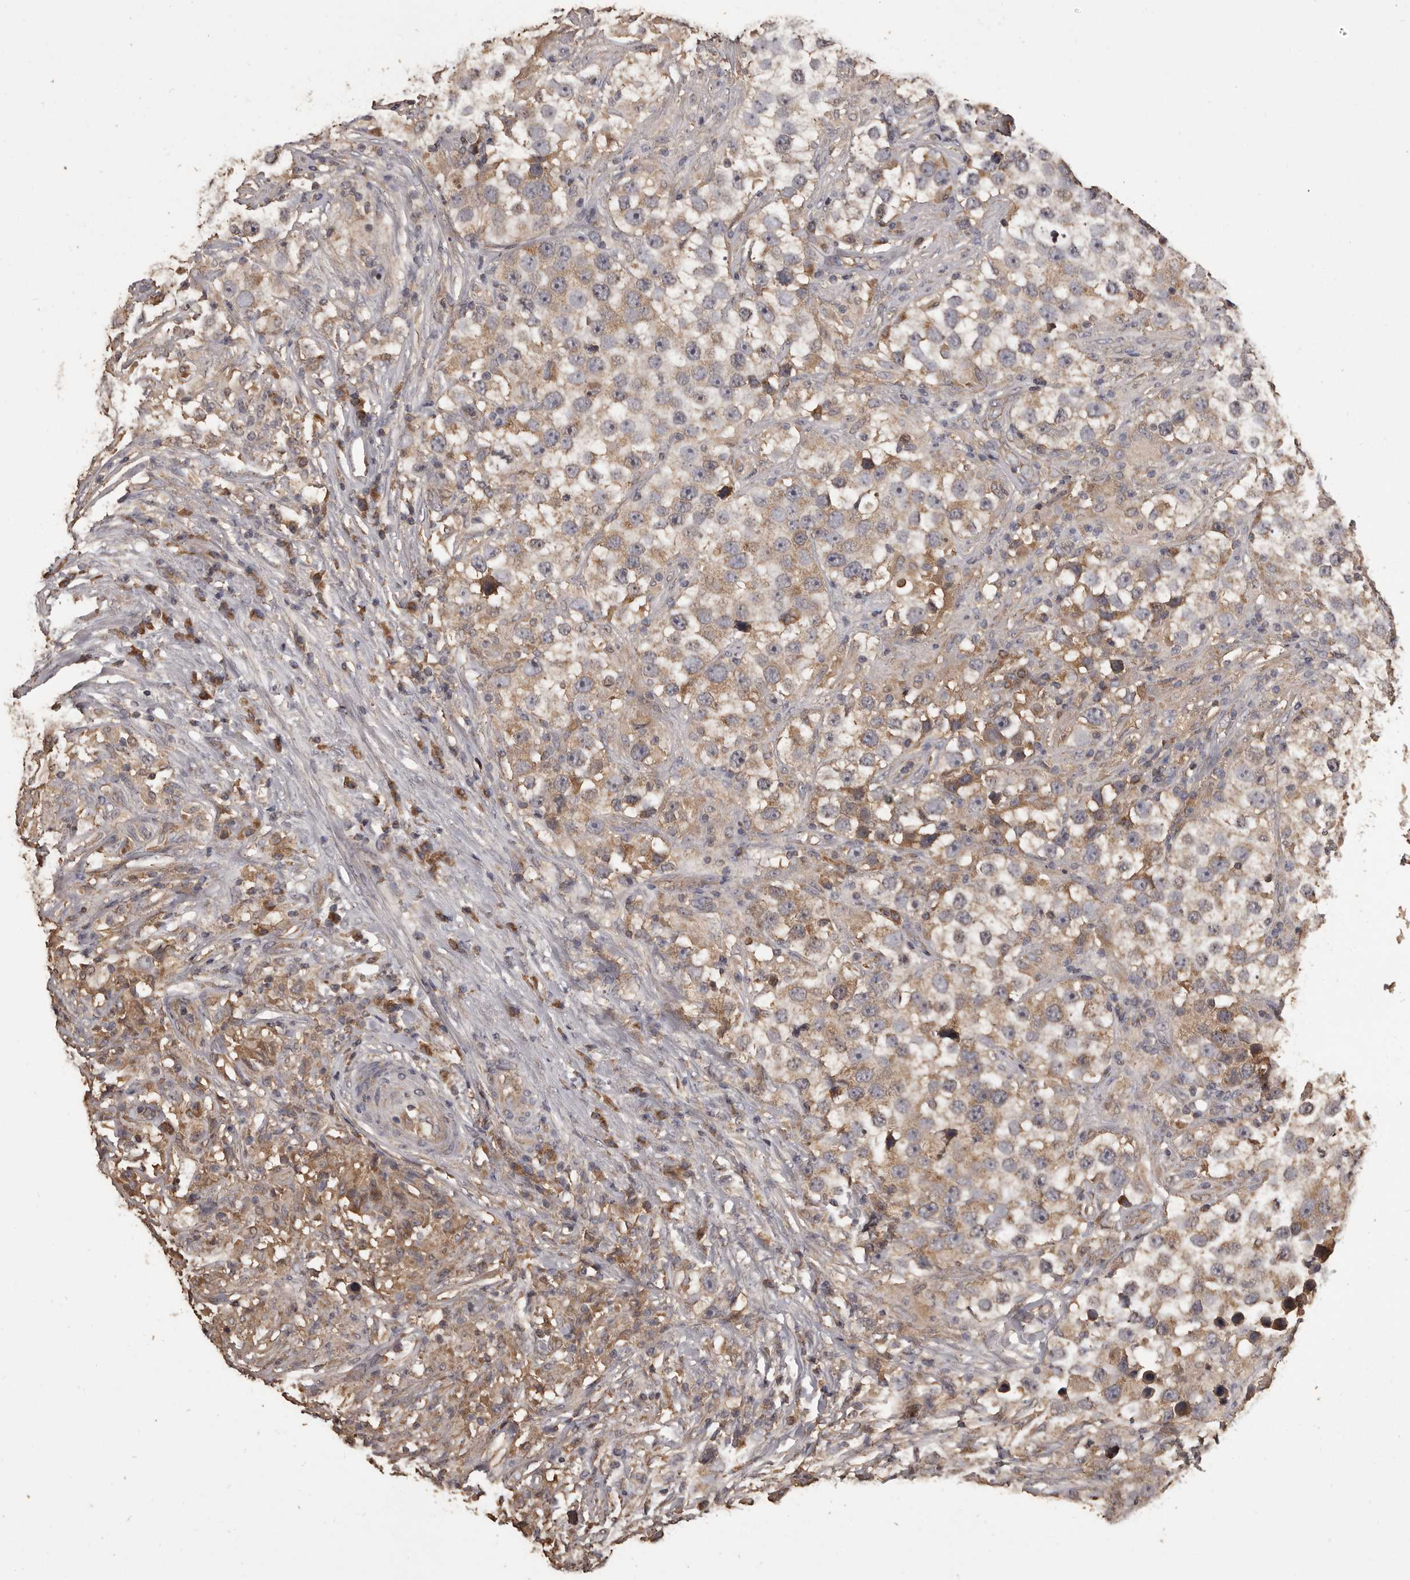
{"staining": {"intensity": "moderate", "quantity": ">75%", "location": "cytoplasmic/membranous"}, "tissue": "testis cancer", "cell_type": "Tumor cells", "image_type": "cancer", "snomed": [{"axis": "morphology", "description": "Seminoma, NOS"}, {"axis": "topography", "description": "Testis"}], "caption": "Testis seminoma stained with a brown dye reveals moderate cytoplasmic/membranous positive staining in about >75% of tumor cells.", "gene": "MGAT5", "patient": {"sex": "male", "age": 49}}